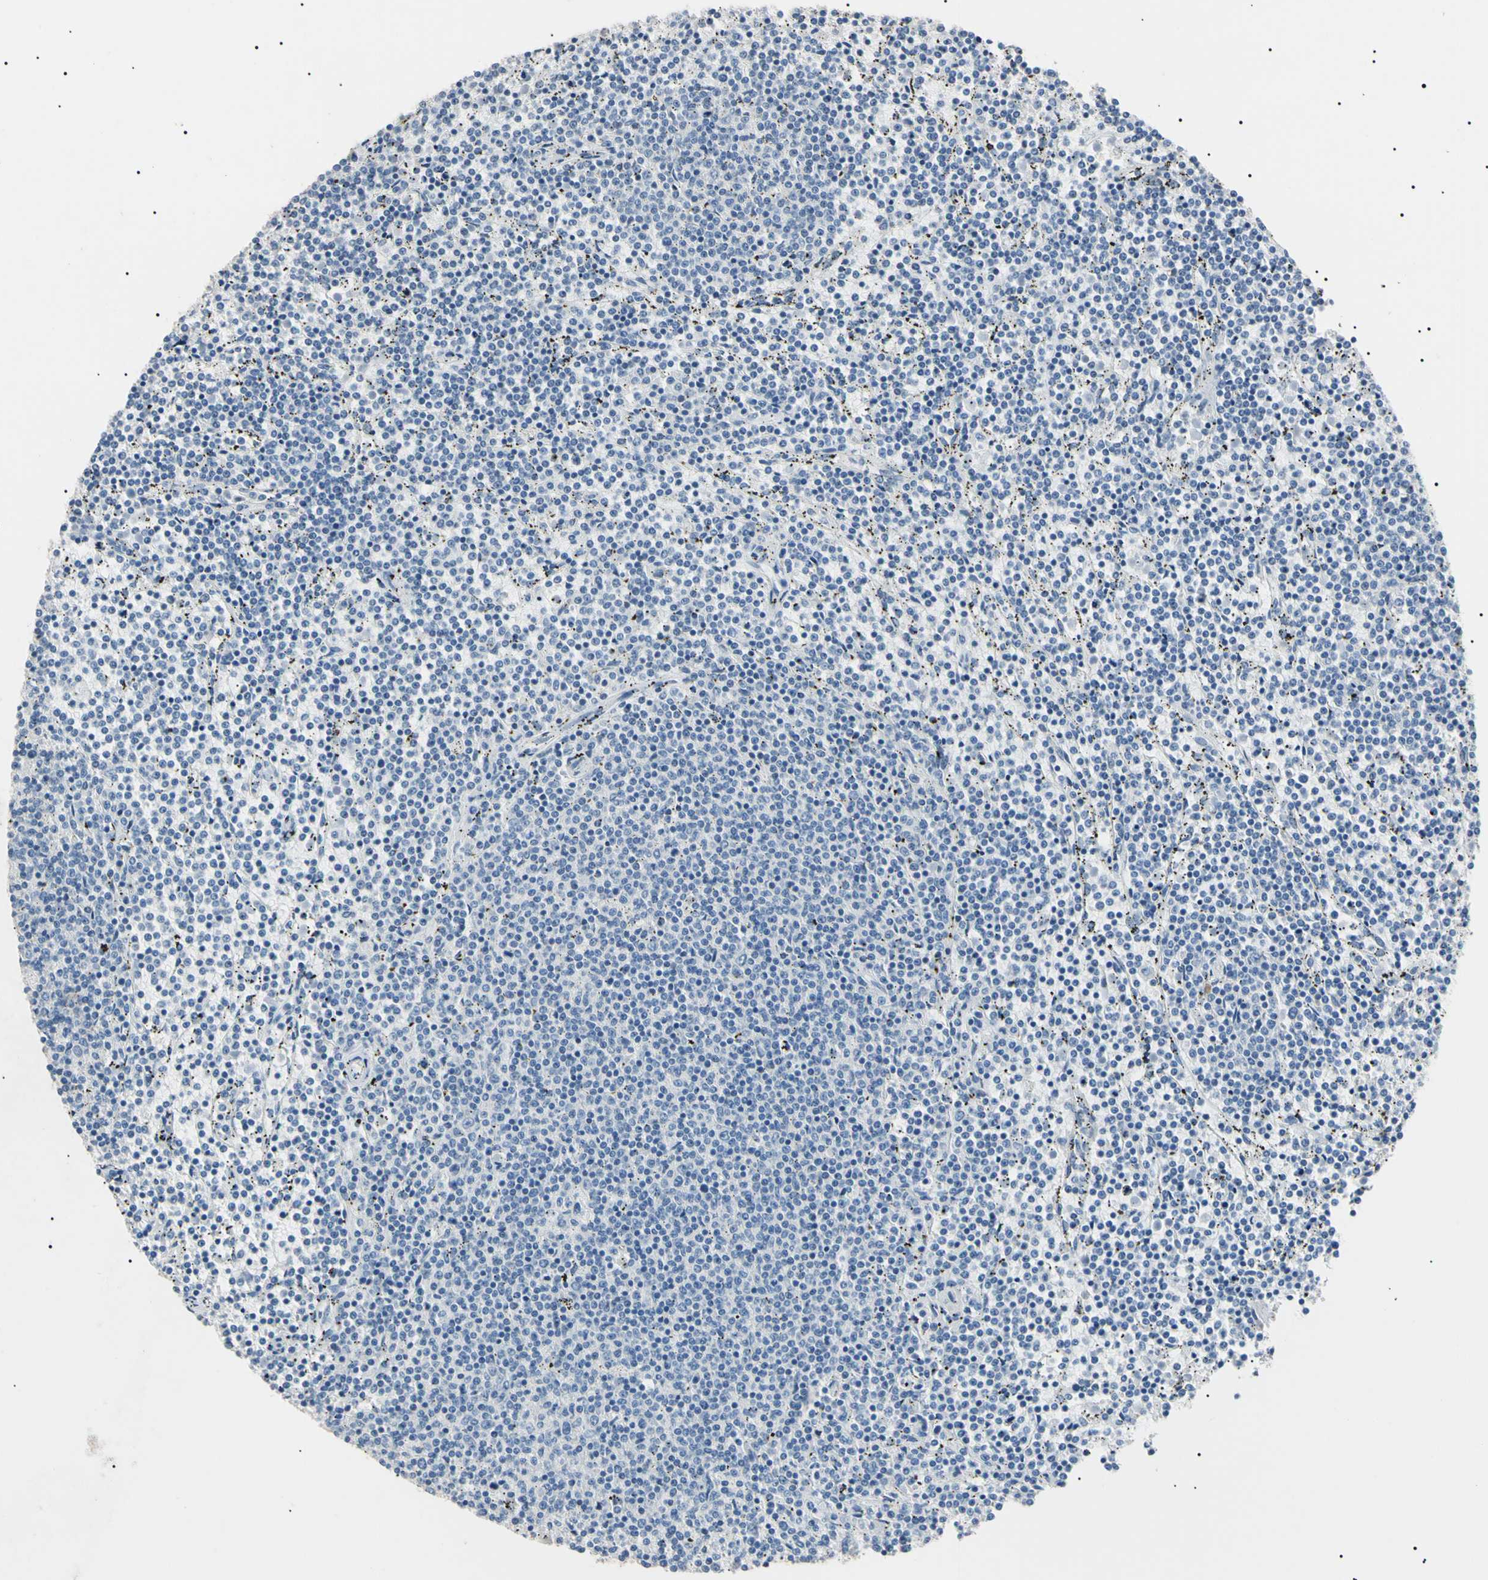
{"staining": {"intensity": "negative", "quantity": "none", "location": "none"}, "tissue": "lymphoma", "cell_type": "Tumor cells", "image_type": "cancer", "snomed": [{"axis": "morphology", "description": "Malignant lymphoma, non-Hodgkin's type, Low grade"}, {"axis": "topography", "description": "Spleen"}], "caption": "Tumor cells are negative for brown protein staining in lymphoma.", "gene": "CGB3", "patient": {"sex": "female", "age": 50}}